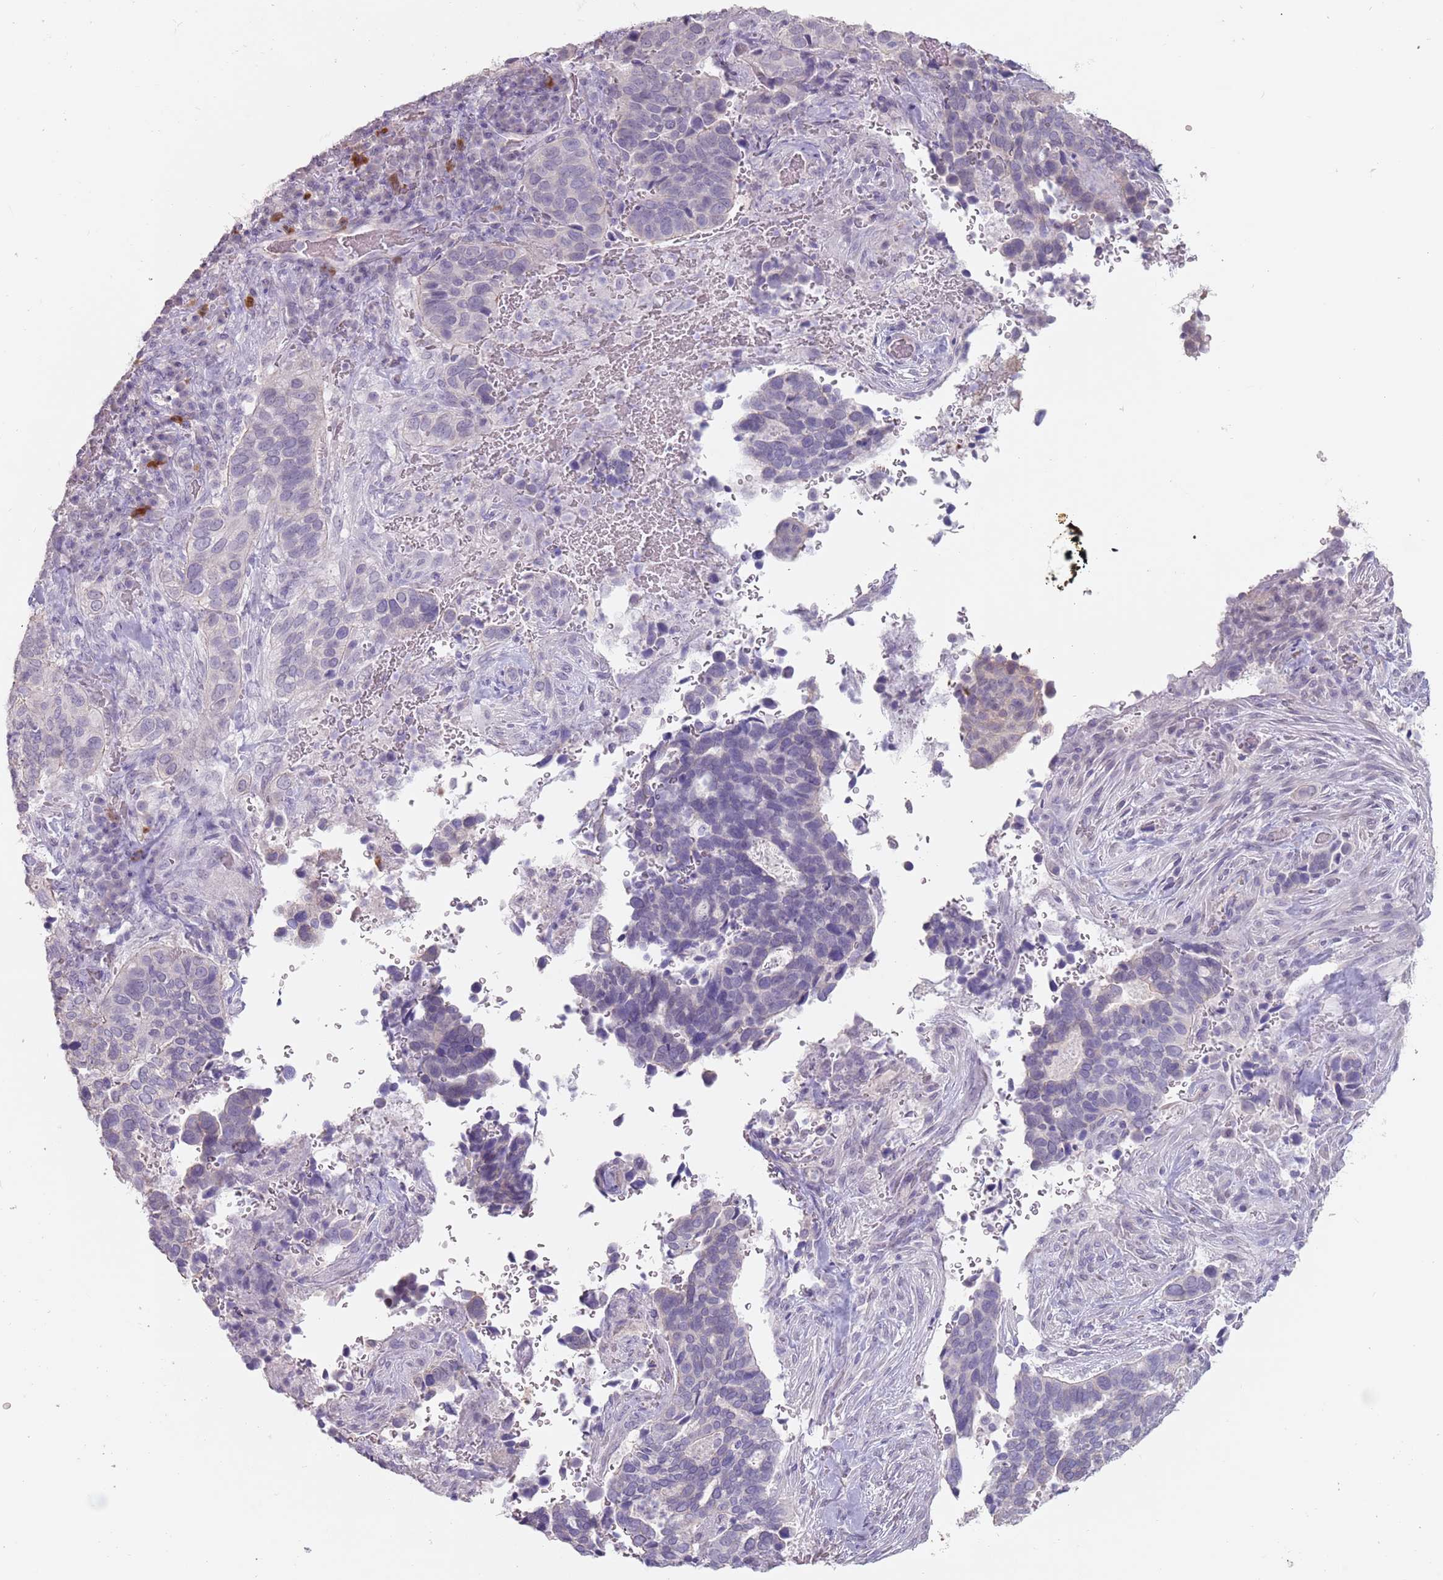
{"staining": {"intensity": "negative", "quantity": "none", "location": "none"}, "tissue": "cervical cancer", "cell_type": "Tumor cells", "image_type": "cancer", "snomed": [{"axis": "morphology", "description": "Squamous cell carcinoma, NOS"}, {"axis": "topography", "description": "Cervix"}], "caption": "The IHC image has no significant positivity in tumor cells of cervical cancer tissue. (DAB immunohistochemistry with hematoxylin counter stain).", "gene": "STYK1", "patient": {"sex": "female", "age": 38}}